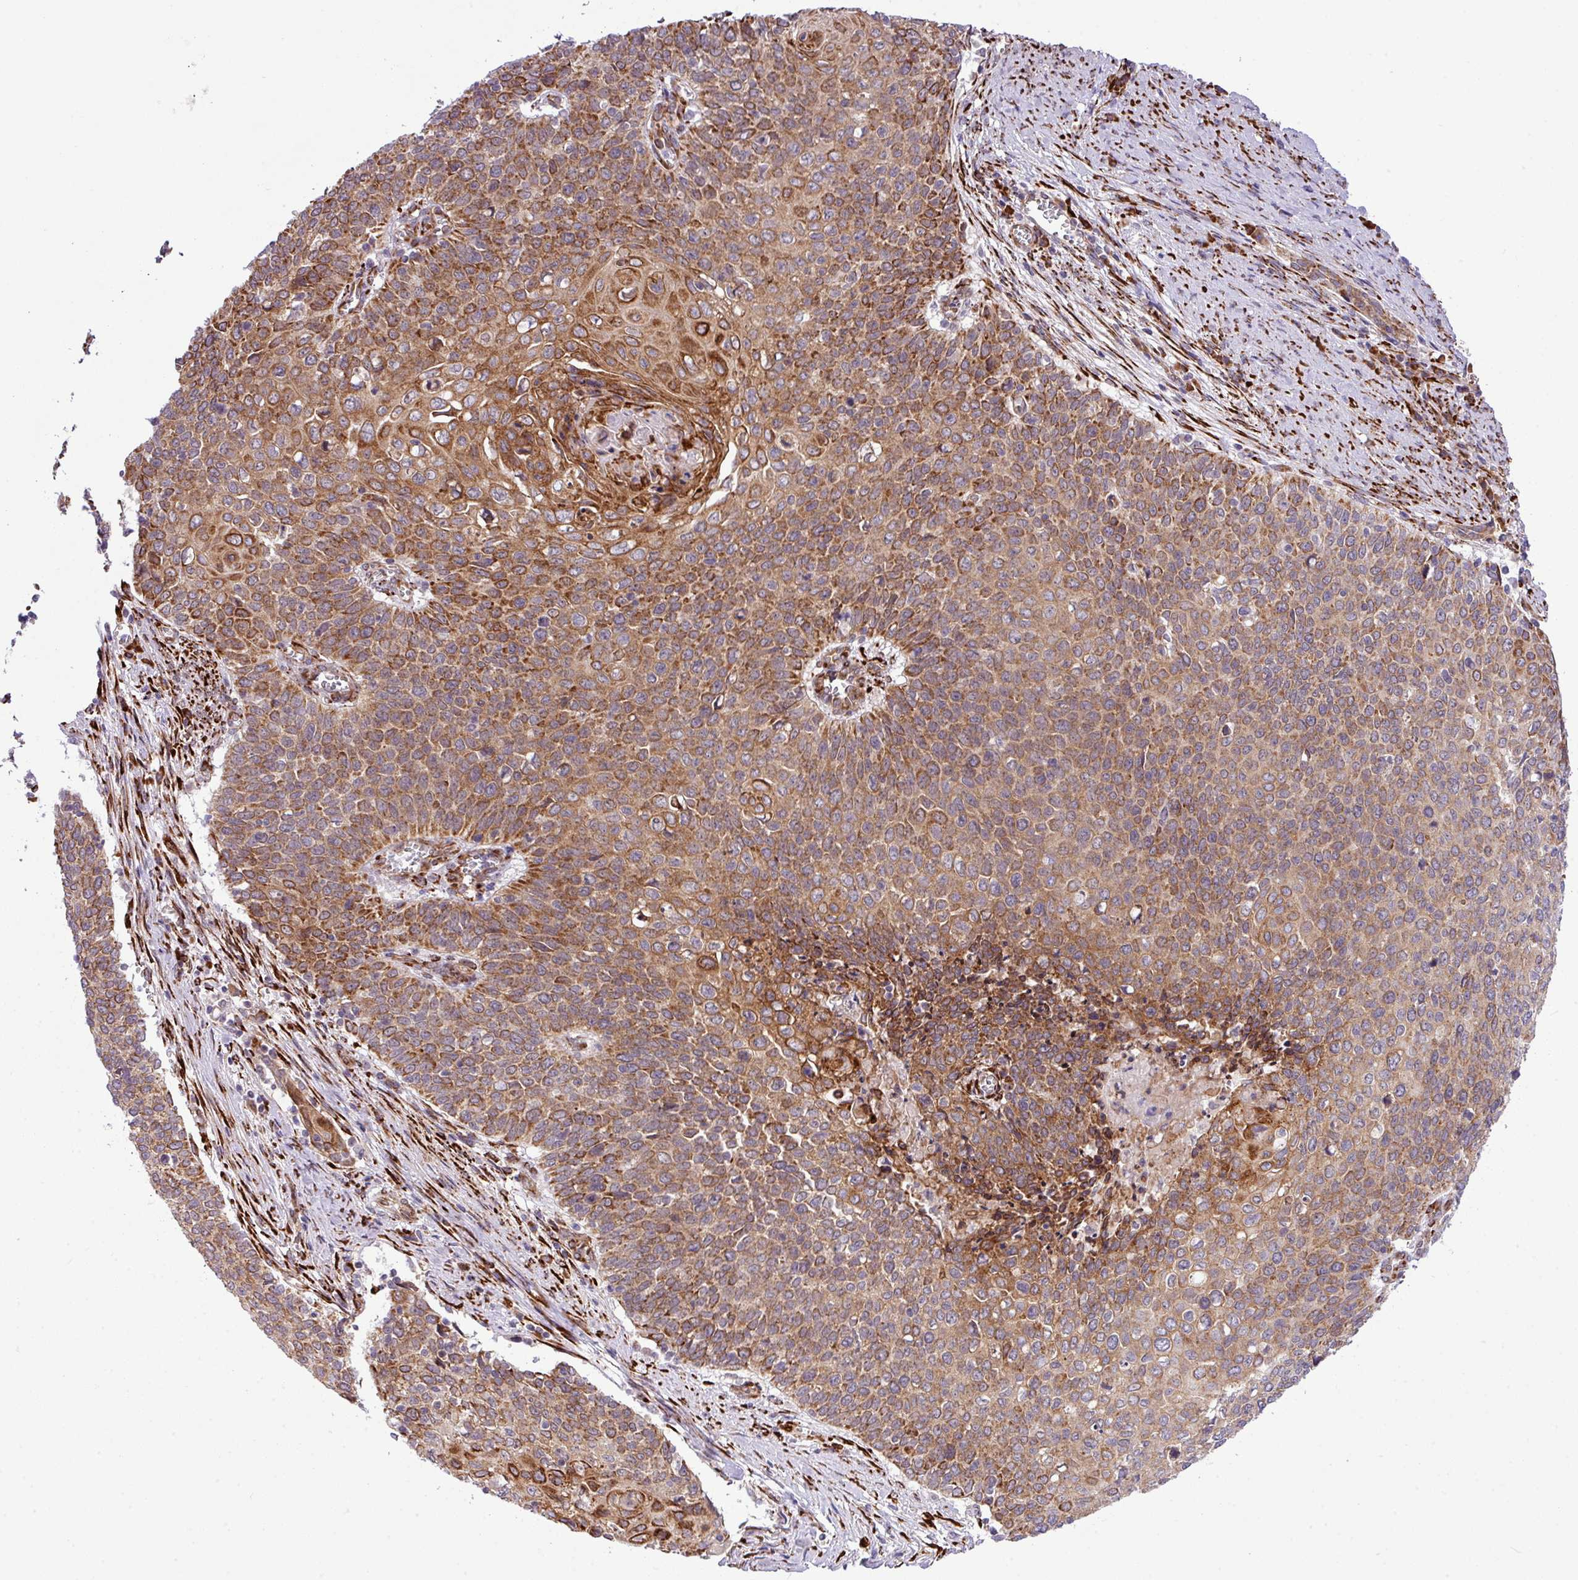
{"staining": {"intensity": "strong", "quantity": "25%-75%", "location": "cytoplasmic/membranous"}, "tissue": "cervical cancer", "cell_type": "Tumor cells", "image_type": "cancer", "snomed": [{"axis": "morphology", "description": "Squamous cell carcinoma, NOS"}, {"axis": "topography", "description": "Cervix"}], "caption": "Immunohistochemical staining of human squamous cell carcinoma (cervical) demonstrates high levels of strong cytoplasmic/membranous expression in about 25%-75% of tumor cells. The protein of interest is shown in brown color, while the nuclei are stained blue.", "gene": "CFAP97", "patient": {"sex": "female", "age": 39}}